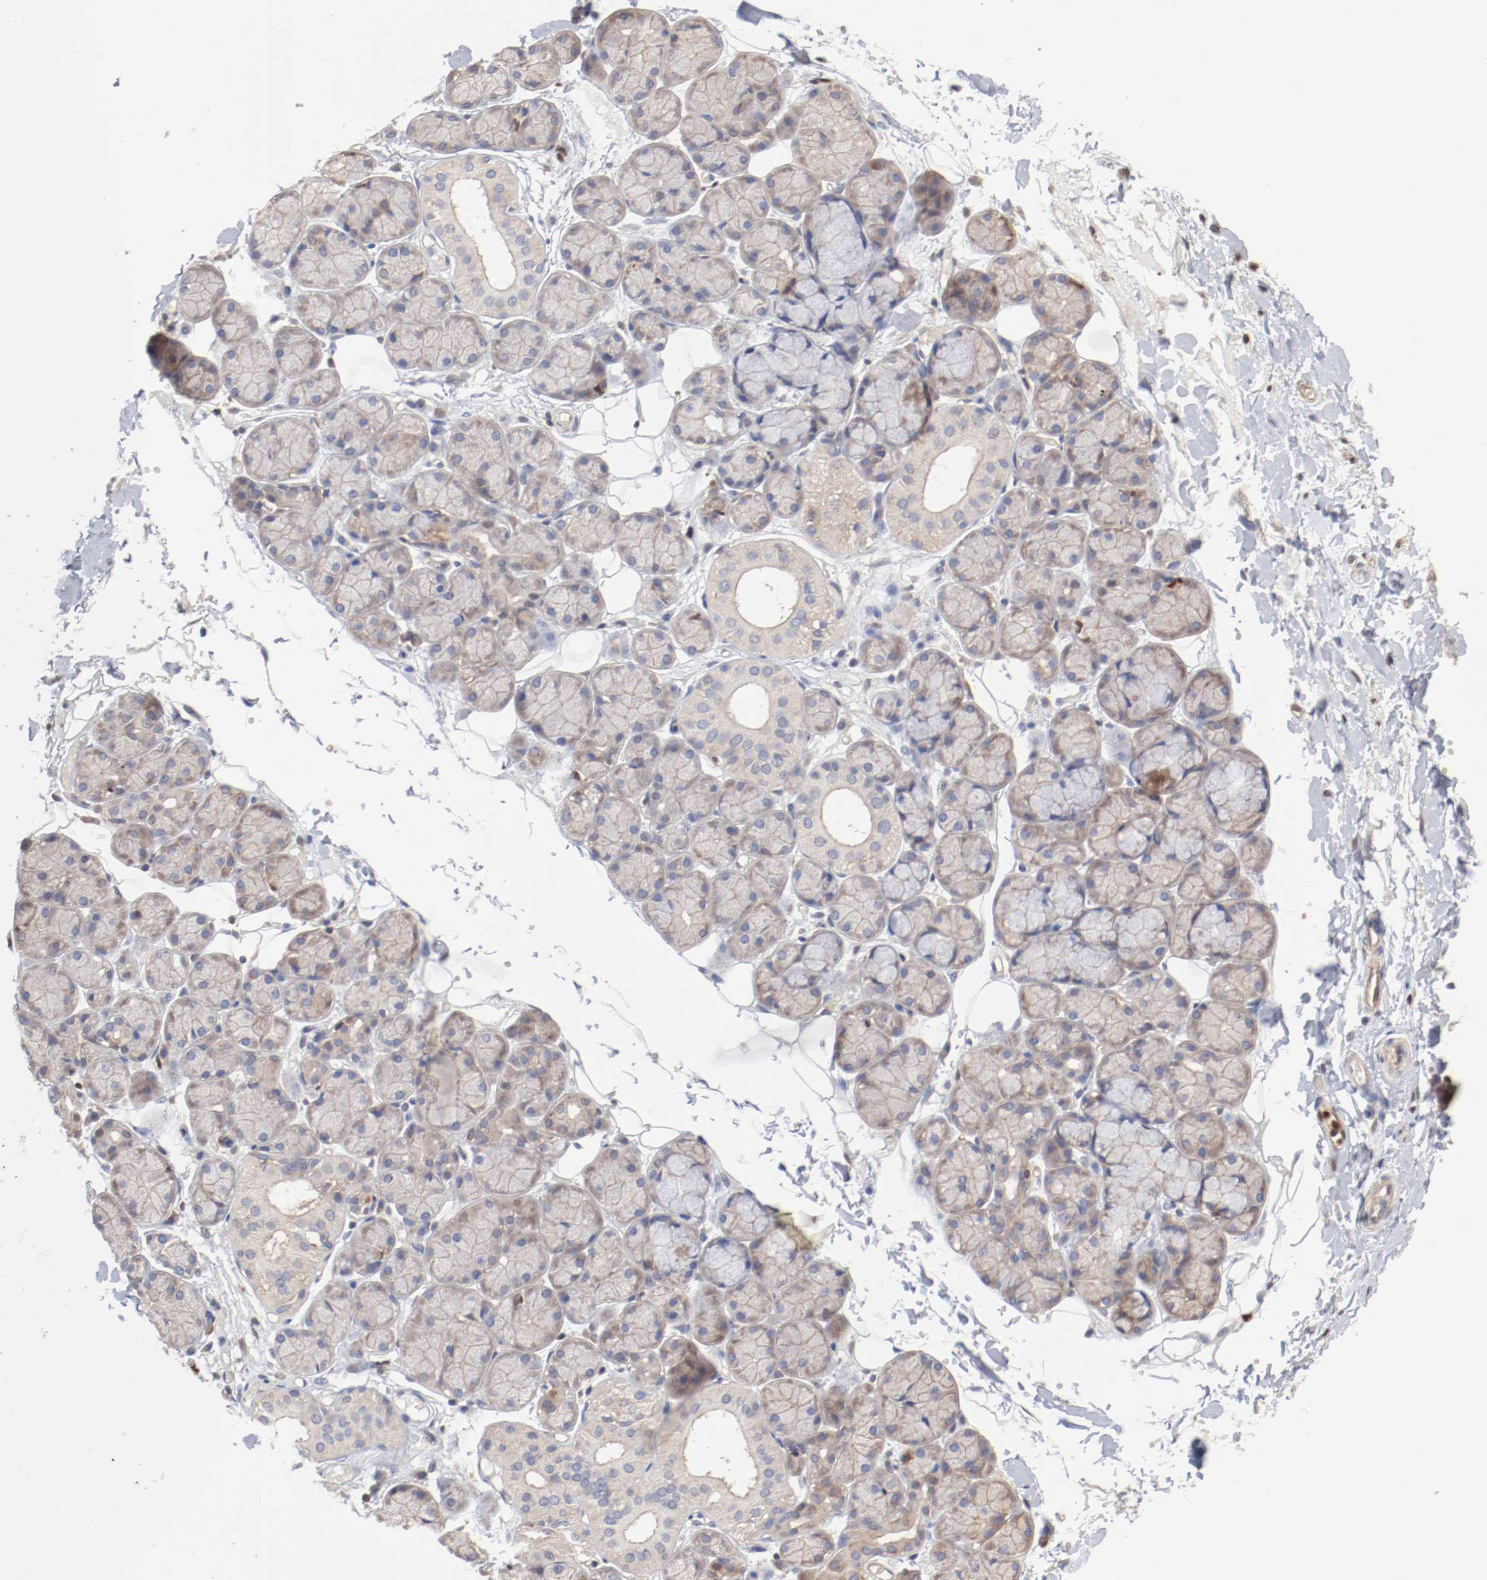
{"staining": {"intensity": "negative", "quantity": "none", "location": "none"}, "tissue": "salivary gland", "cell_type": "Glandular cells", "image_type": "normal", "snomed": [{"axis": "morphology", "description": "Normal tissue, NOS"}, {"axis": "topography", "description": "Skeletal muscle"}, {"axis": "topography", "description": "Oral tissue"}, {"axis": "topography", "description": "Salivary gland"}, {"axis": "topography", "description": "Peripheral nerve tissue"}], "caption": "Image shows no significant protein staining in glandular cells of benign salivary gland. (Stains: DAB immunohistochemistry with hematoxylin counter stain, Microscopy: brightfield microscopy at high magnification).", "gene": "ARHGEF6", "patient": {"sex": "male", "age": 54}}